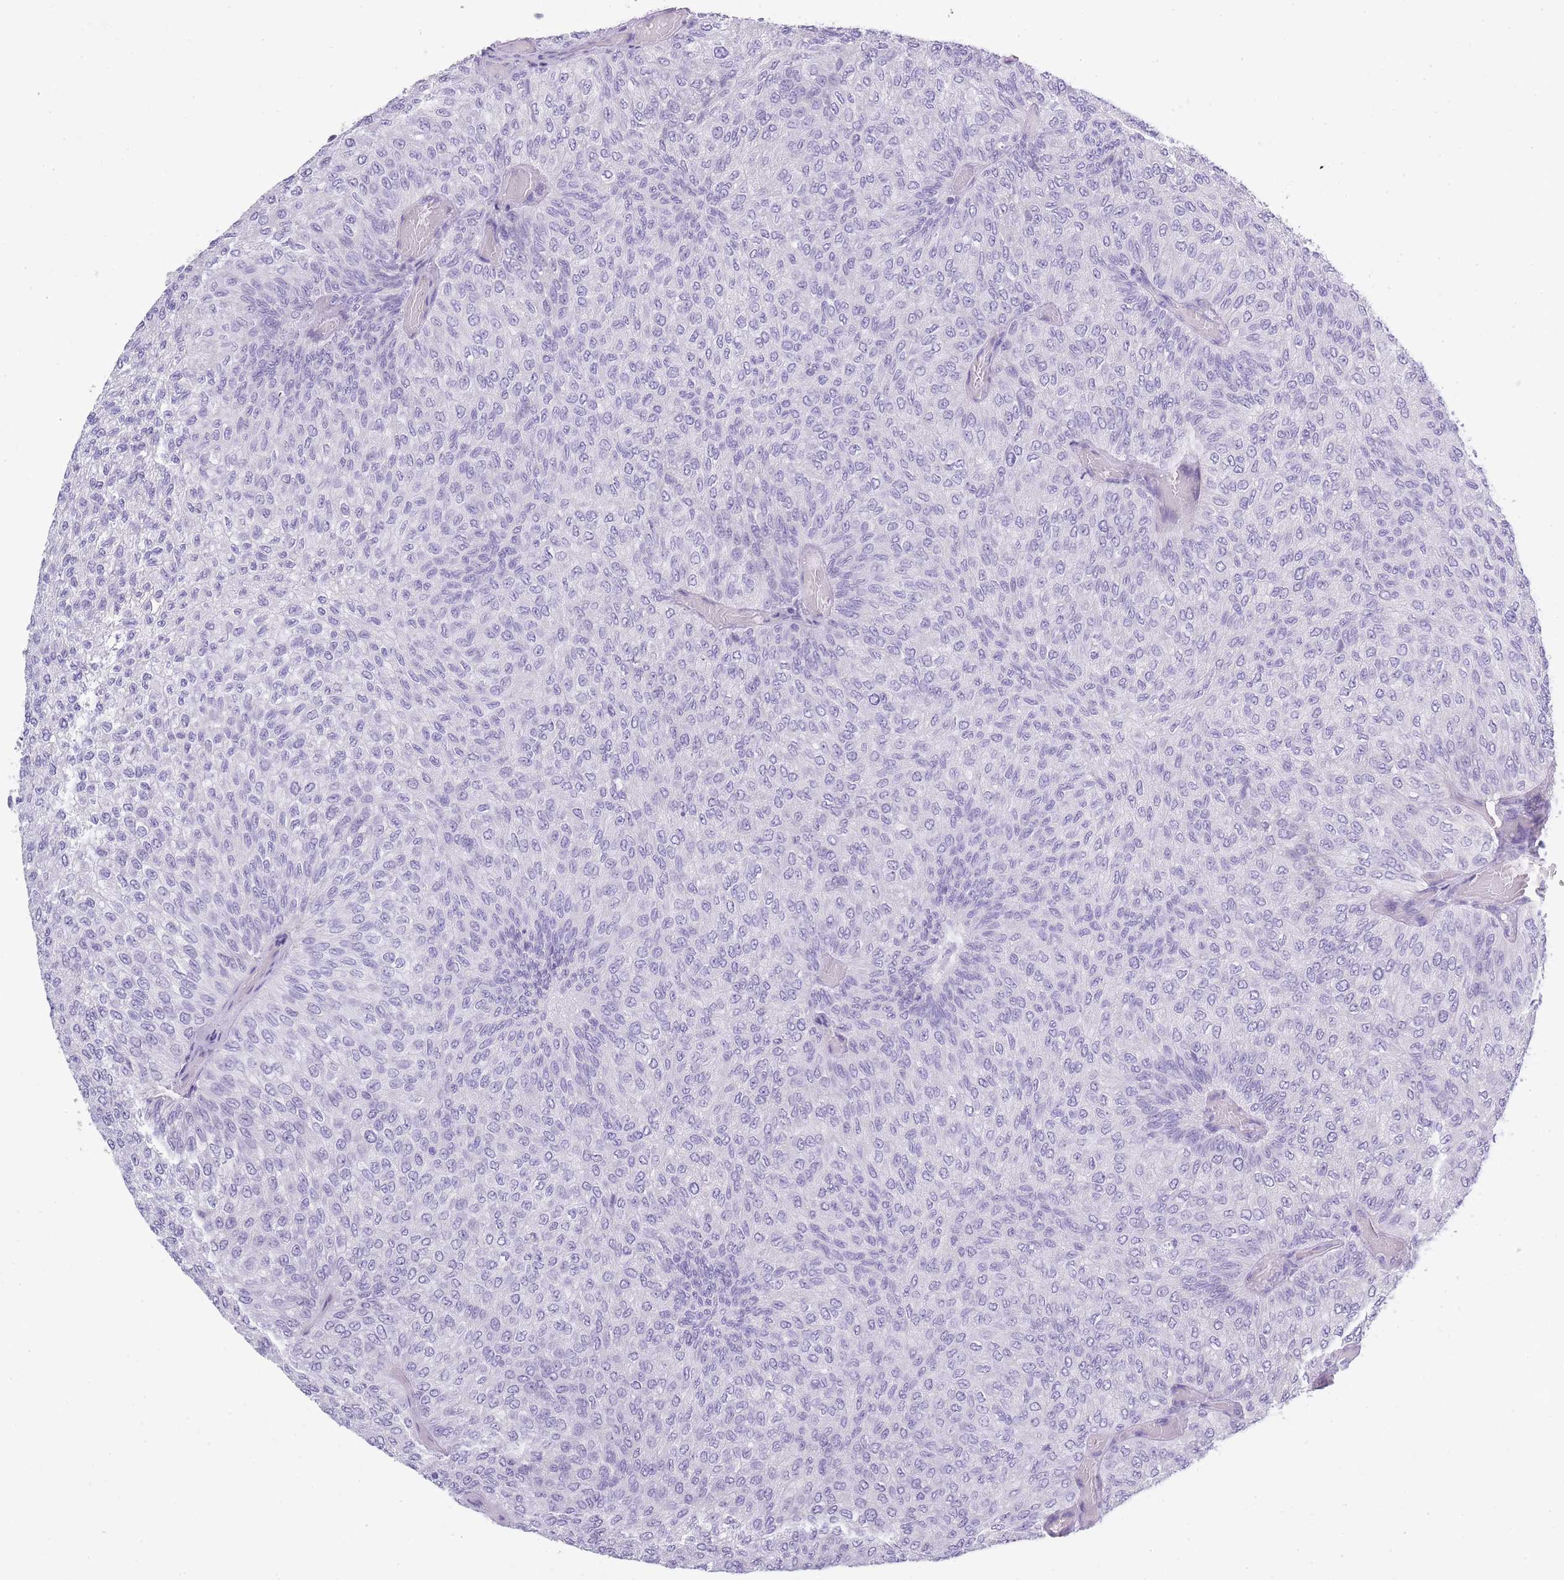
{"staining": {"intensity": "negative", "quantity": "none", "location": "none"}, "tissue": "urothelial cancer", "cell_type": "Tumor cells", "image_type": "cancer", "snomed": [{"axis": "morphology", "description": "Urothelial carcinoma, Low grade"}, {"axis": "topography", "description": "Urinary bladder"}], "caption": "Tumor cells are negative for protein expression in human urothelial carcinoma (low-grade).", "gene": "TCP11", "patient": {"sex": "male", "age": 78}}